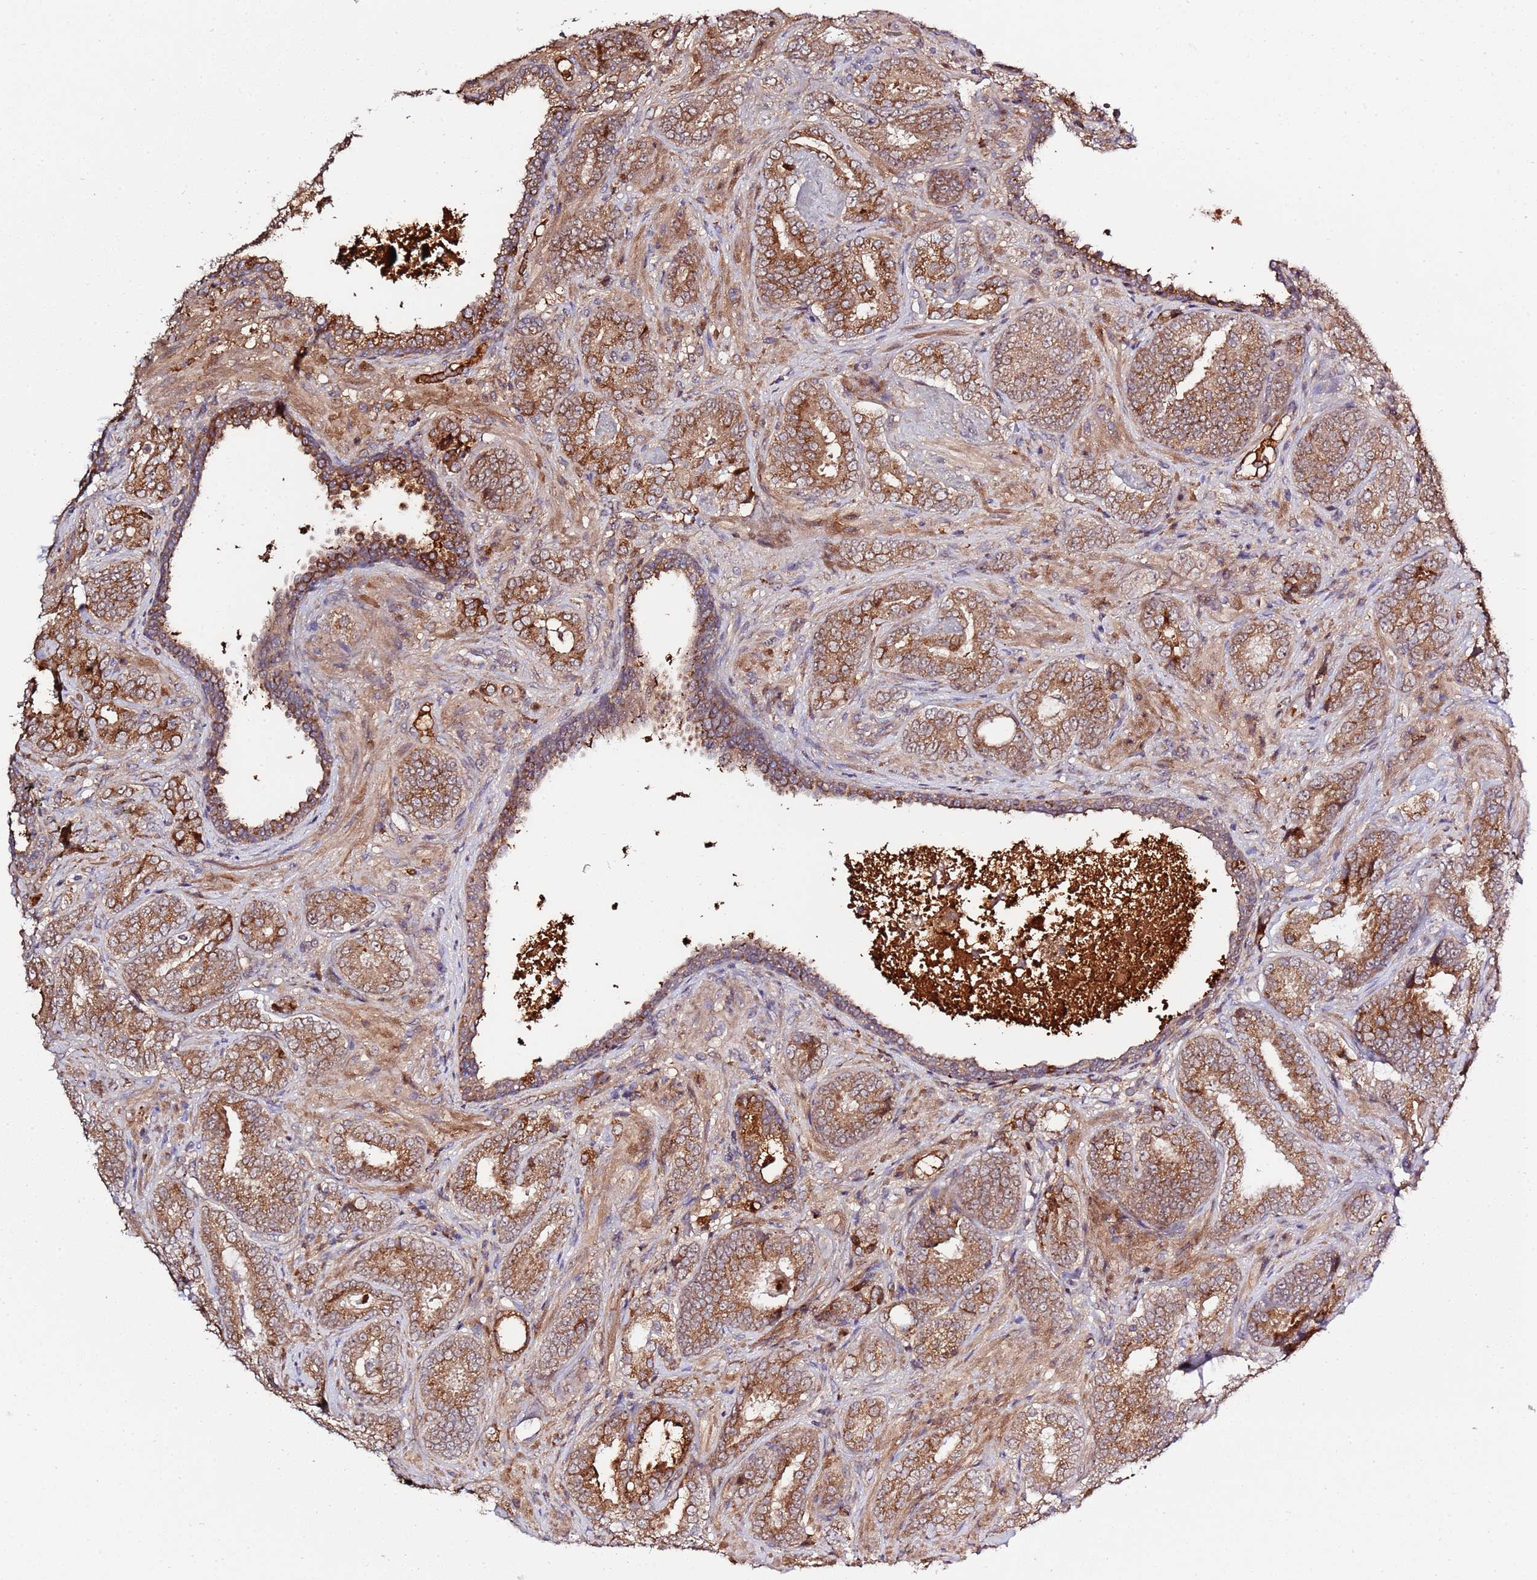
{"staining": {"intensity": "strong", "quantity": ">75%", "location": "cytoplasmic/membranous"}, "tissue": "prostate cancer", "cell_type": "Tumor cells", "image_type": "cancer", "snomed": [{"axis": "morphology", "description": "Adenocarcinoma, High grade"}, {"axis": "topography", "description": "Prostate"}], "caption": "Immunohistochemistry photomicrograph of prostate cancer stained for a protein (brown), which shows high levels of strong cytoplasmic/membranous staining in approximately >75% of tumor cells.", "gene": "ZNF624", "patient": {"sex": "male", "age": 71}}